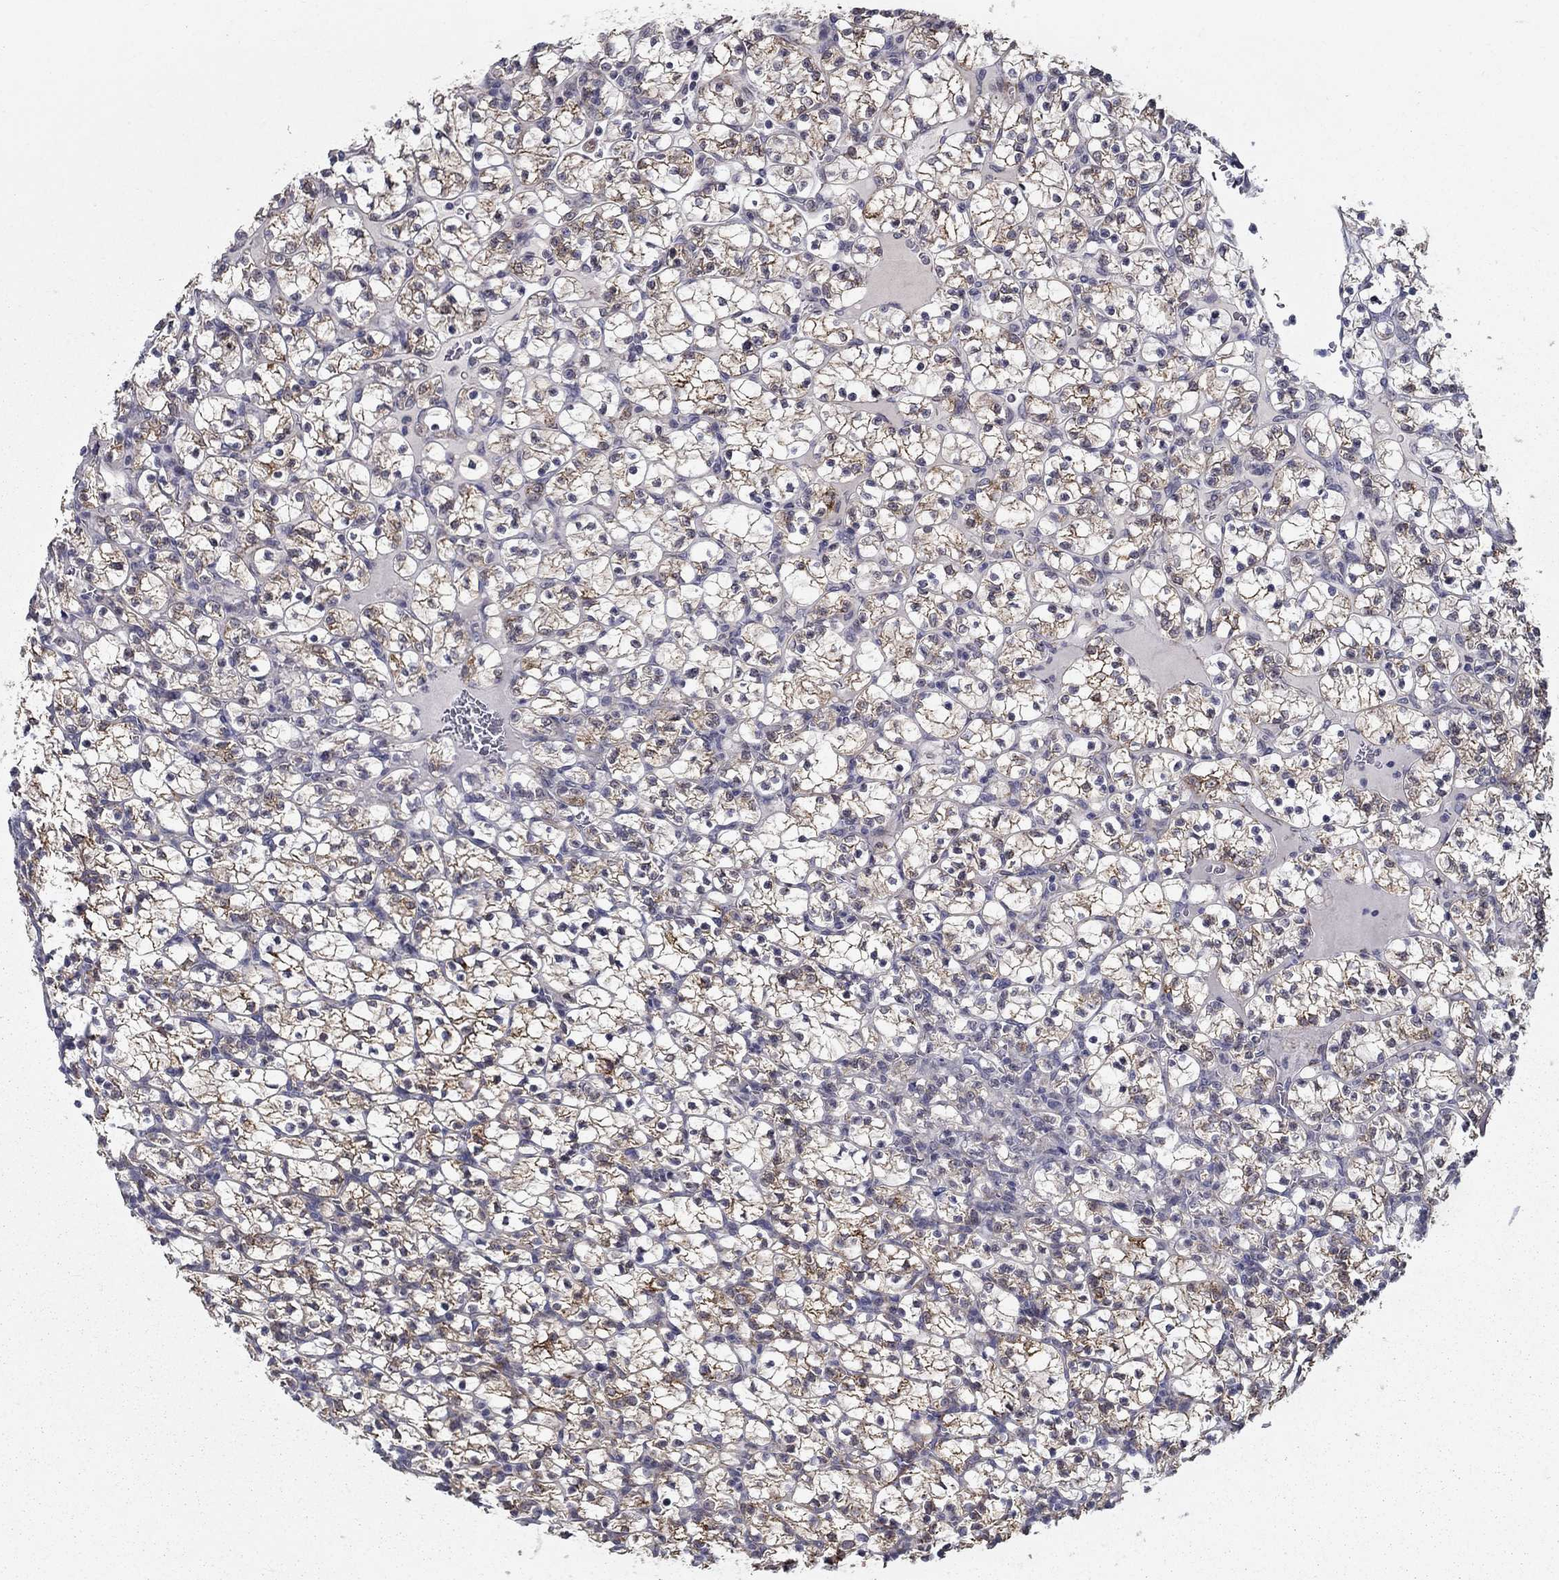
{"staining": {"intensity": "moderate", "quantity": ">75%", "location": "cytoplasmic/membranous"}, "tissue": "renal cancer", "cell_type": "Tumor cells", "image_type": "cancer", "snomed": [{"axis": "morphology", "description": "Adenocarcinoma, NOS"}, {"axis": "topography", "description": "Kidney"}], "caption": "Immunohistochemistry (IHC) (DAB (3,3'-diaminobenzidine)) staining of adenocarcinoma (renal) shows moderate cytoplasmic/membranous protein expression in approximately >75% of tumor cells.", "gene": "LACTB2", "patient": {"sex": "female", "age": 89}}